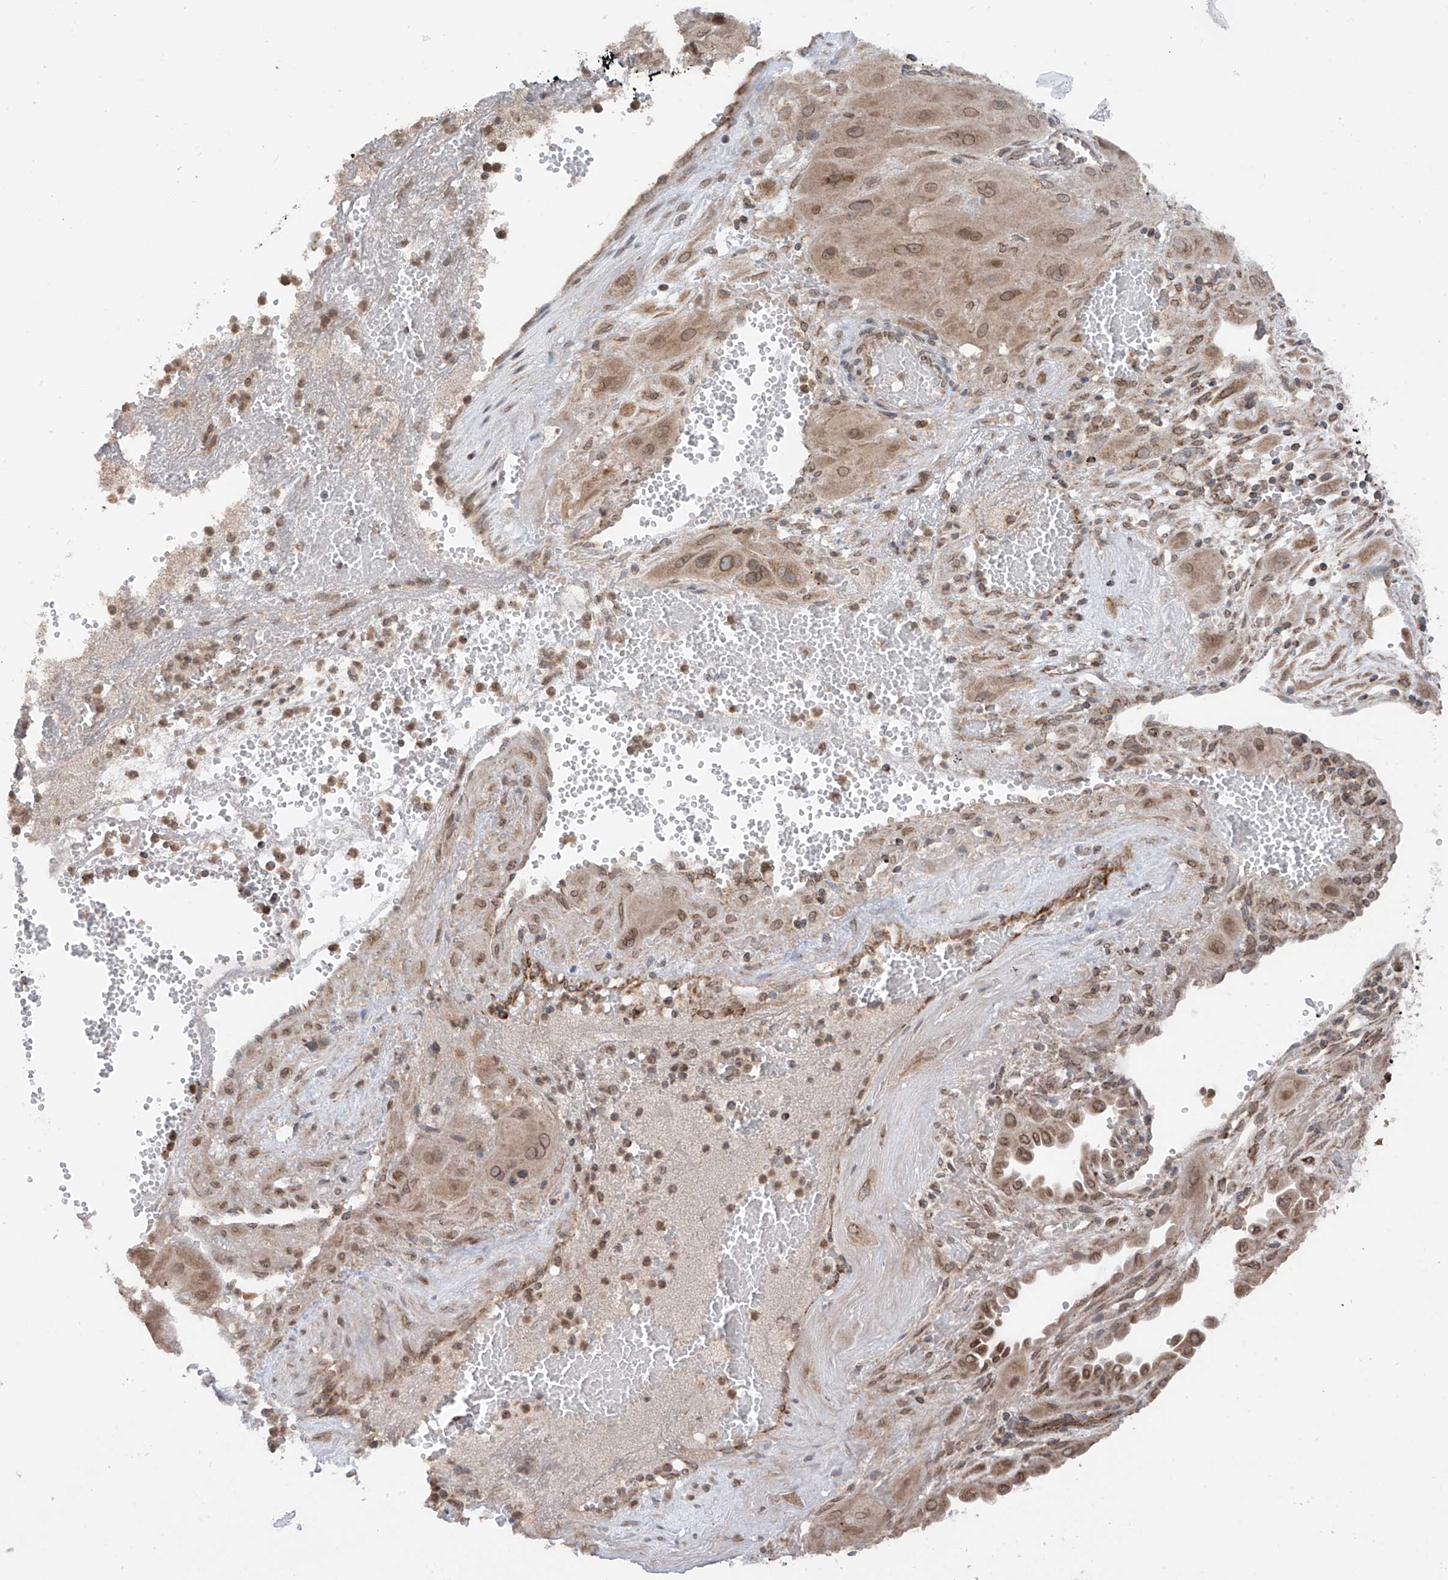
{"staining": {"intensity": "moderate", "quantity": ">75%", "location": "cytoplasmic/membranous,nuclear"}, "tissue": "cervical cancer", "cell_type": "Tumor cells", "image_type": "cancer", "snomed": [{"axis": "morphology", "description": "Squamous cell carcinoma, NOS"}, {"axis": "topography", "description": "Cervix"}], "caption": "Immunohistochemistry (DAB (3,3'-diaminobenzidine)) staining of cervical squamous cell carcinoma shows moderate cytoplasmic/membranous and nuclear protein staining in about >75% of tumor cells. (IHC, brightfield microscopy, high magnification).", "gene": "AHCTF1", "patient": {"sex": "female", "age": 34}}